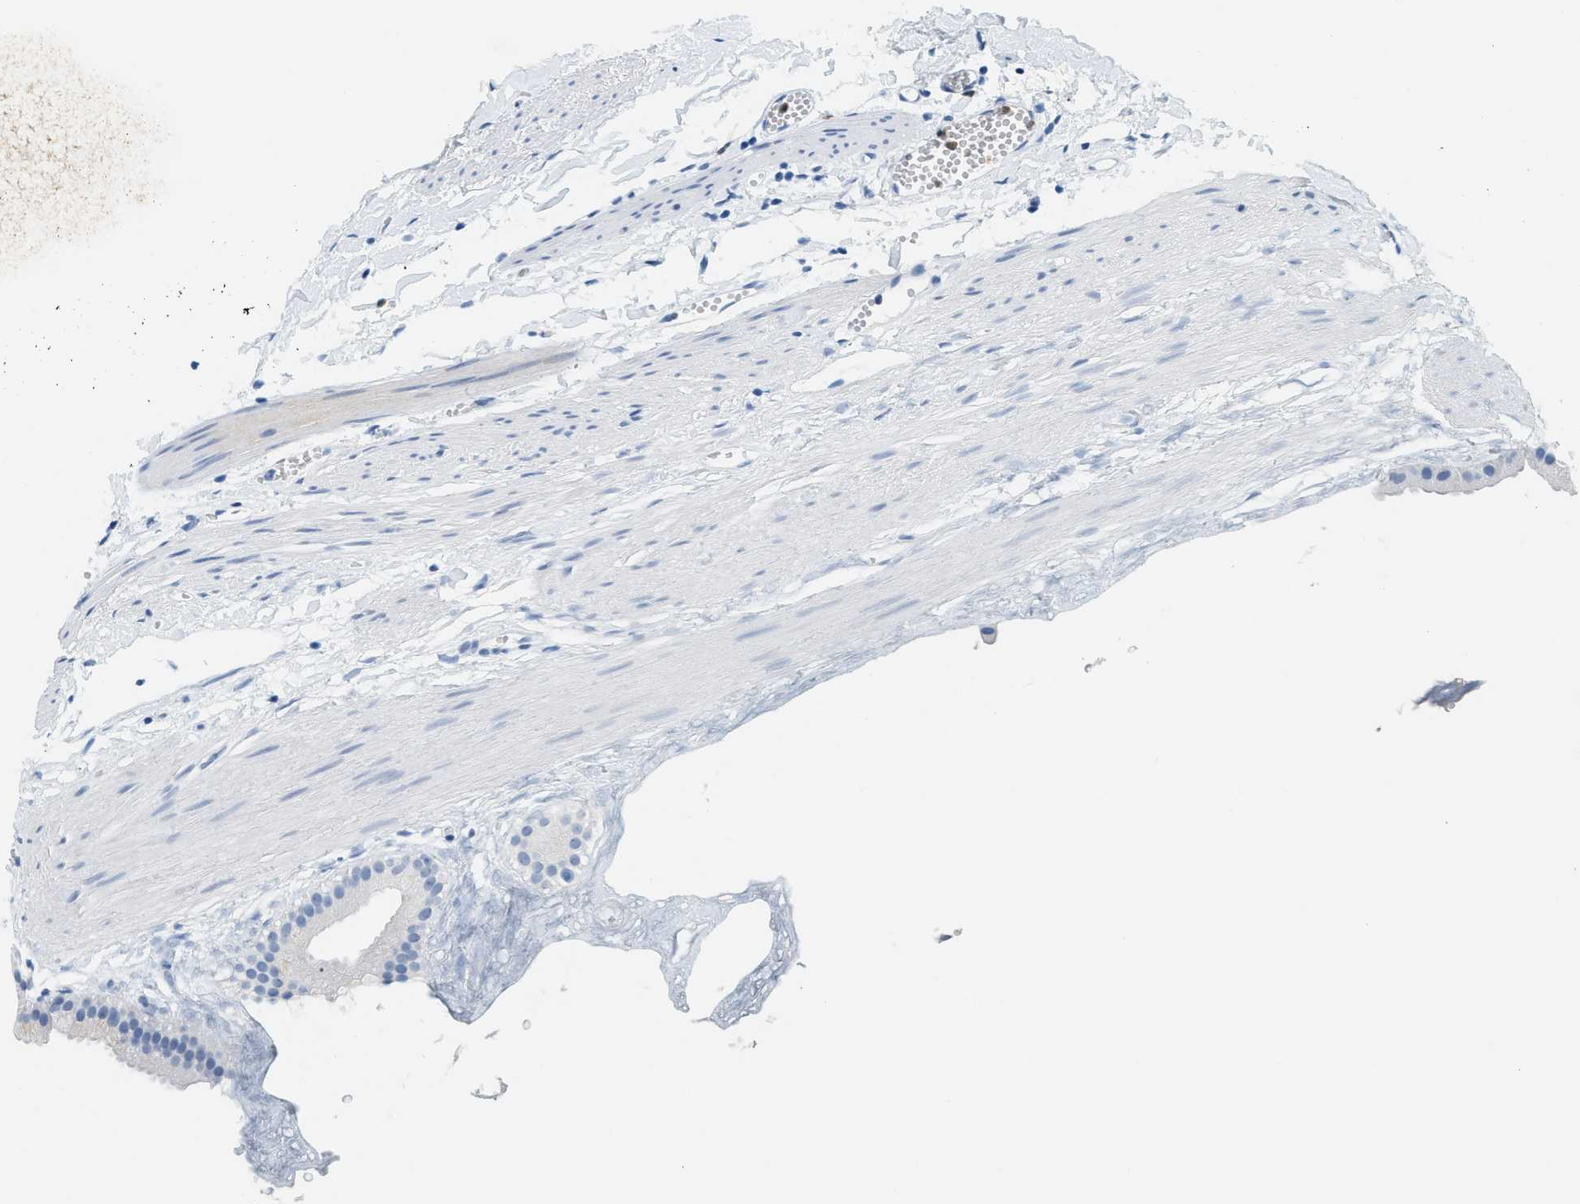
{"staining": {"intensity": "negative", "quantity": "none", "location": "none"}, "tissue": "gallbladder", "cell_type": "Glandular cells", "image_type": "normal", "snomed": [{"axis": "morphology", "description": "Normal tissue, NOS"}, {"axis": "topography", "description": "Gallbladder"}], "caption": "IHC of unremarkable human gallbladder reveals no staining in glandular cells.", "gene": "LCN2", "patient": {"sex": "female", "age": 64}}